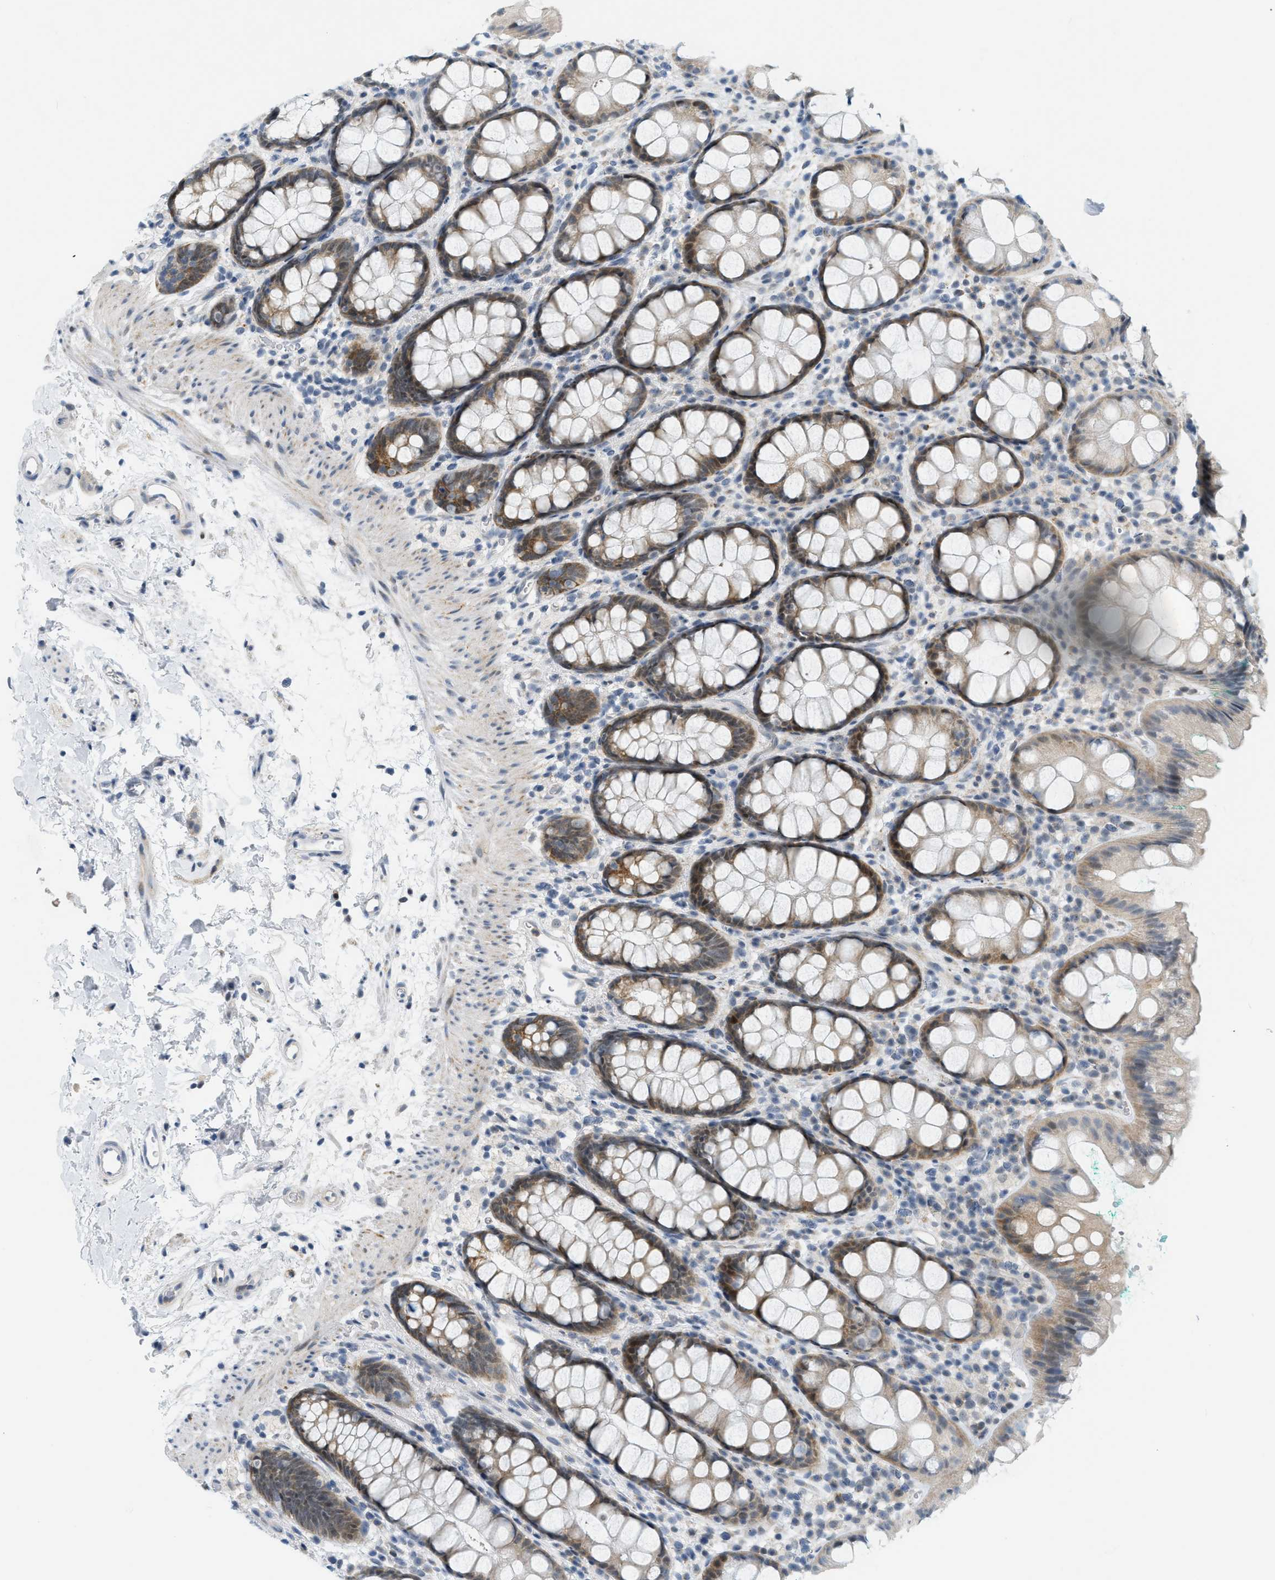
{"staining": {"intensity": "moderate", "quantity": ">75%", "location": "cytoplasmic/membranous"}, "tissue": "rectum", "cell_type": "Glandular cells", "image_type": "normal", "snomed": [{"axis": "morphology", "description": "Normal tissue, NOS"}, {"axis": "topography", "description": "Rectum"}], "caption": "Moderate cytoplasmic/membranous protein positivity is identified in approximately >75% of glandular cells in rectum.", "gene": "ZNF408", "patient": {"sex": "female", "age": 65}}